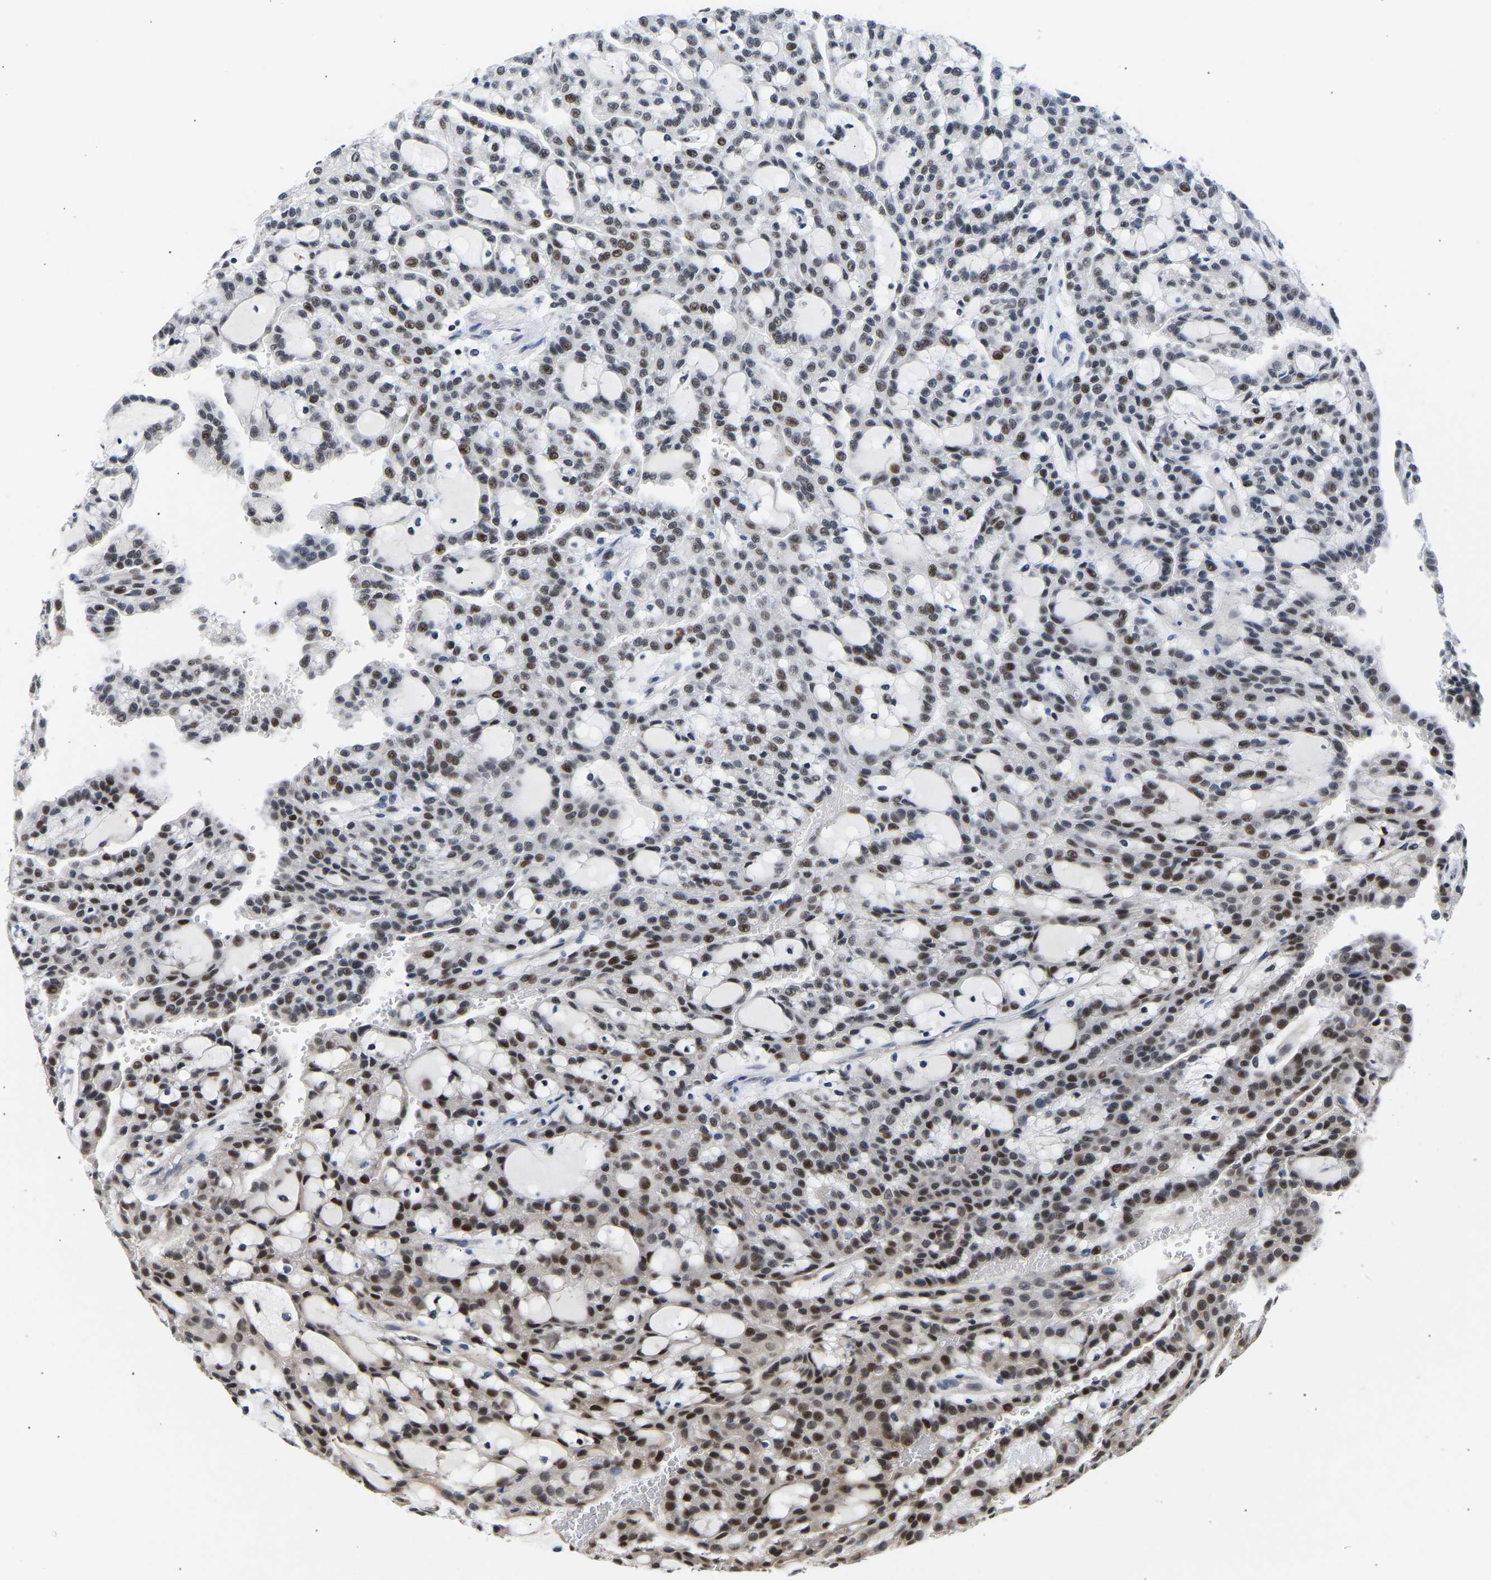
{"staining": {"intensity": "moderate", "quantity": ">75%", "location": "nuclear"}, "tissue": "renal cancer", "cell_type": "Tumor cells", "image_type": "cancer", "snomed": [{"axis": "morphology", "description": "Adenocarcinoma, NOS"}, {"axis": "topography", "description": "Kidney"}], "caption": "High-power microscopy captured an IHC image of renal cancer, revealing moderate nuclear staining in about >75% of tumor cells. (DAB = brown stain, brightfield microscopy at high magnification).", "gene": "PTRHD1", "patient": {"sex": "male", "age": 63}}